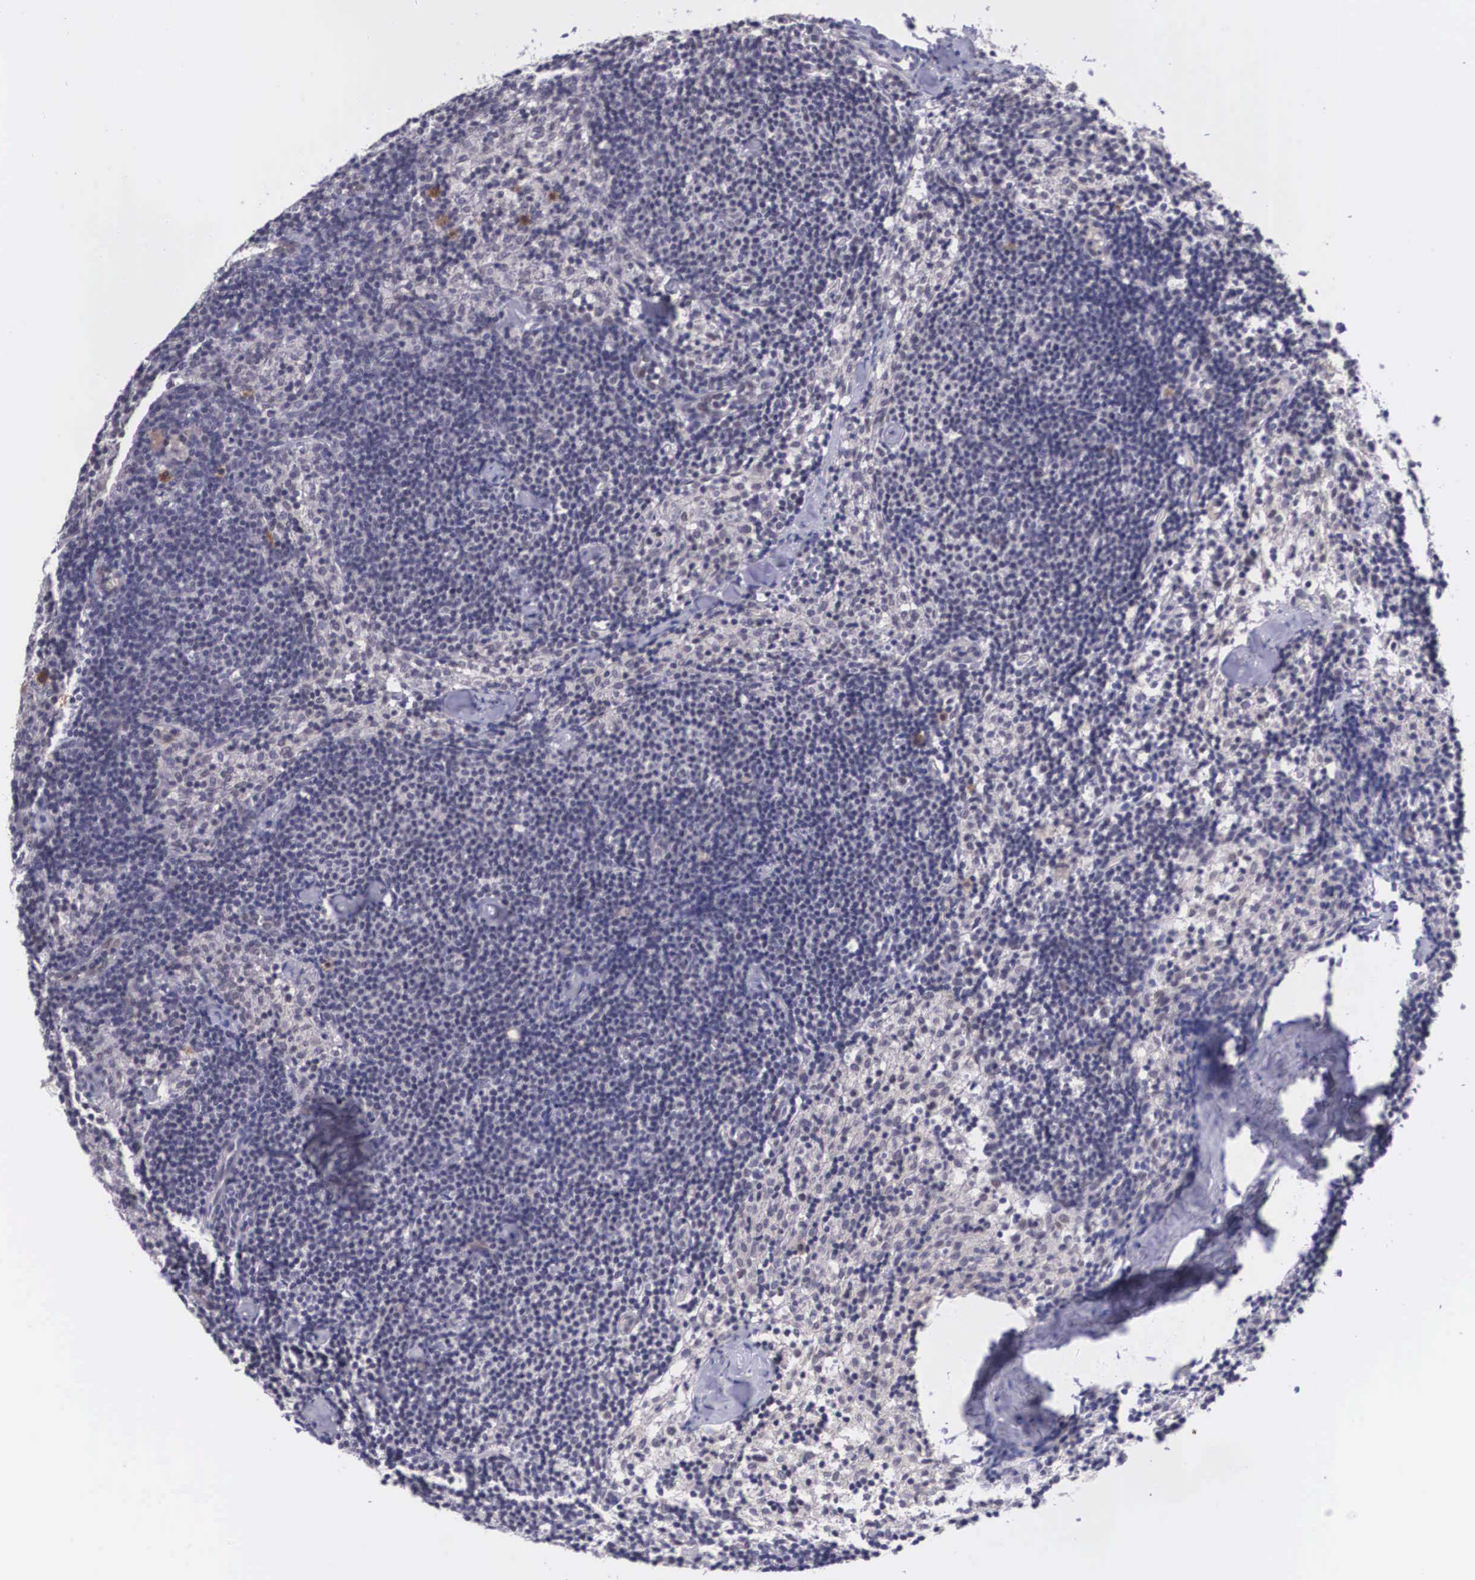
{"staining": {"intensity": "weak", "quantity": "25%-75%", "location": "cytoplasmic/membranous,nuclear"}, "tissue": "lymph node", "cell_type": "Germinal center cells", "image_type": "normal", "snomed": [{"axis": "morphology", "description": "Normal tissue, NOS"}, {"axis": "topography", "description": "Lymph node"}], "caption": "The image displays immunohistochemical staining of benign lymph node. There is weak cytoplasmic/membranous,nuclear expression is seen in approximately 25%-75% of germinal center cells.", "gene": "NINL", "patient": {"sex": "female", "age": 35}}